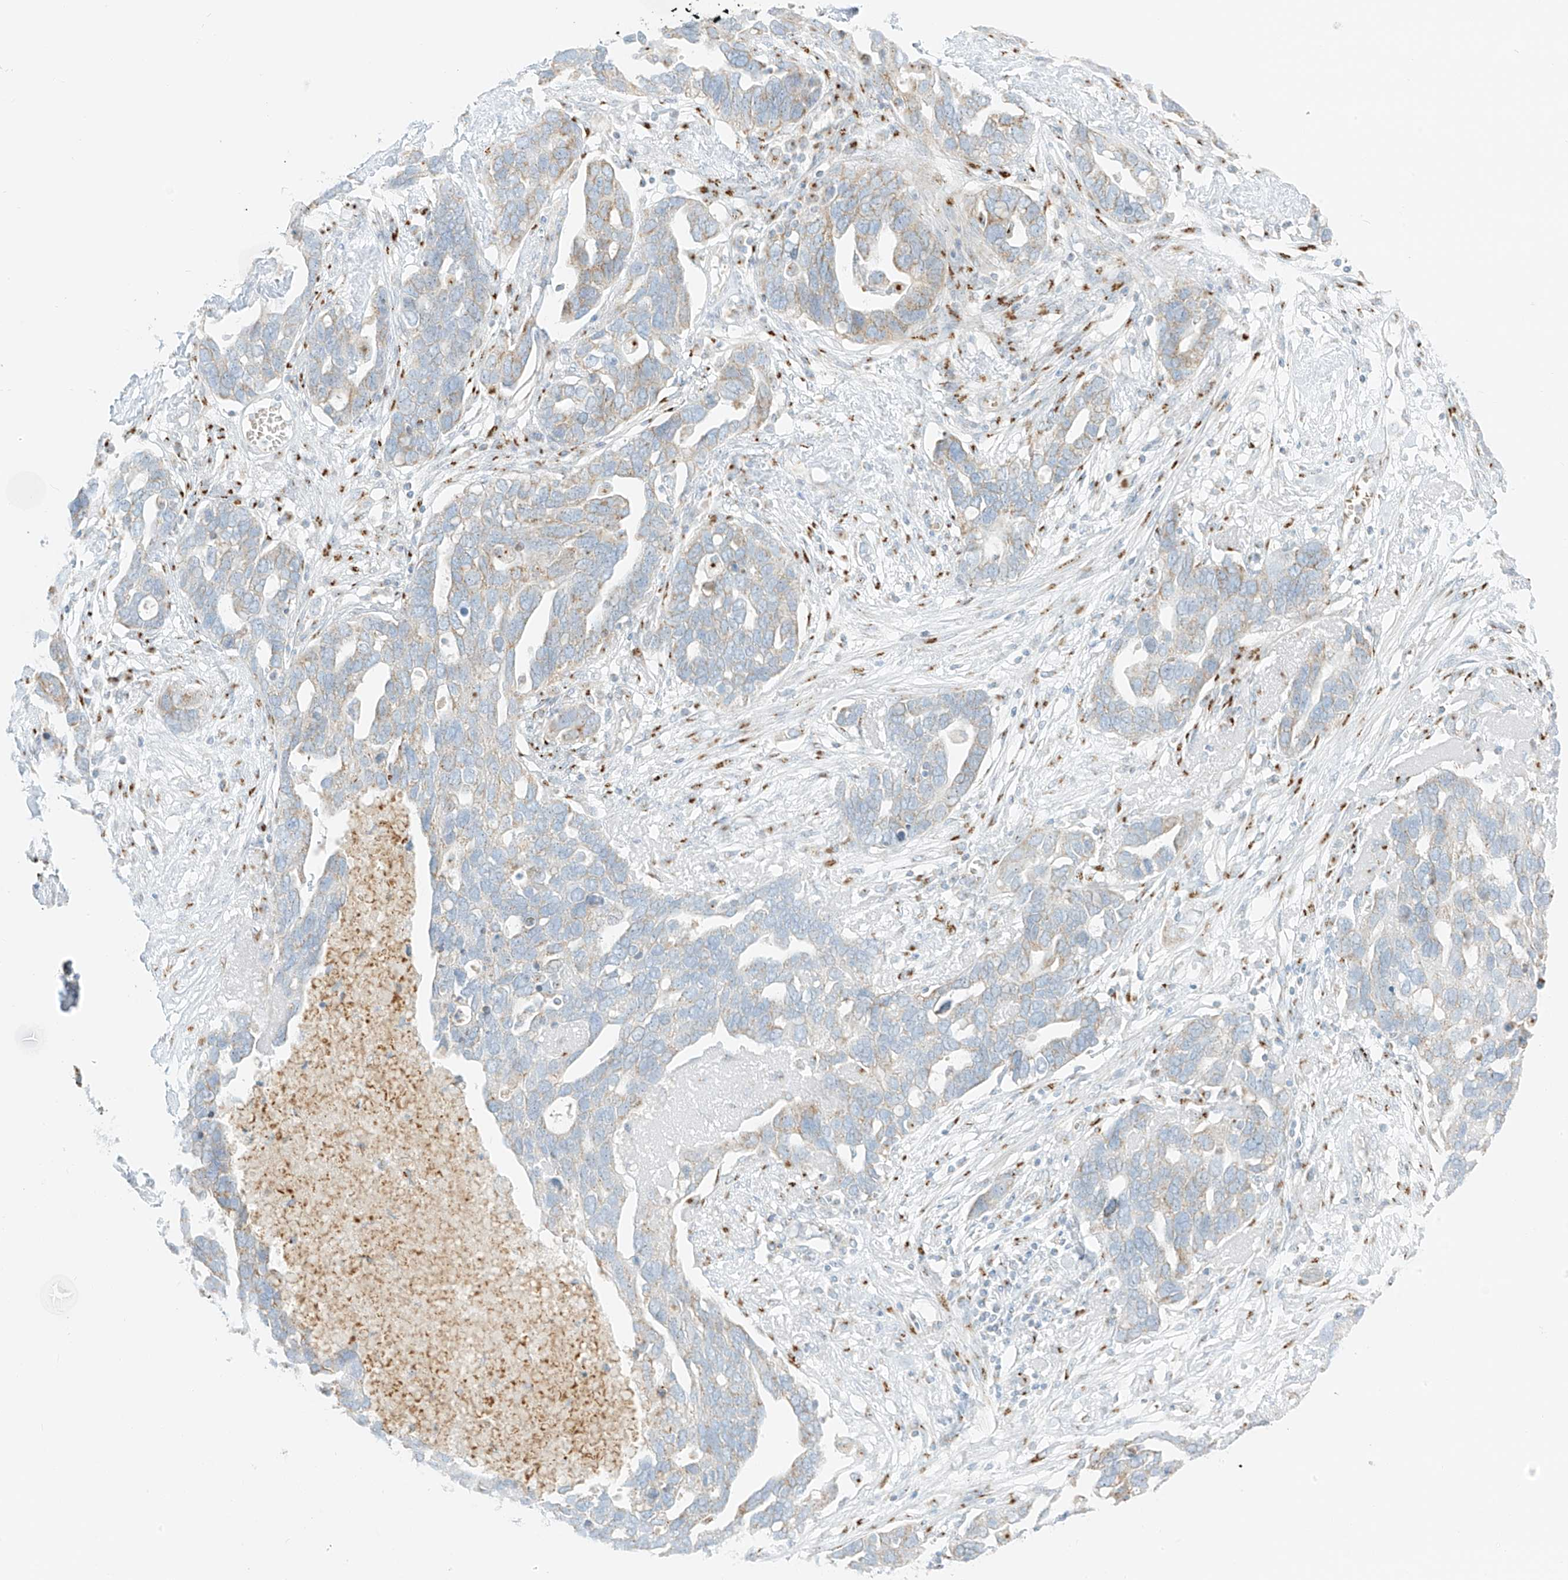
{"staining": {"intensity": "weak", "quantity": "25%-75%", "location": "cytoplasmic/membranous"}, "tissue": "ovarian cancer", "cell_type": "Tumor cells", "image_type": "cancer", "snomed": [{"axis": "morphology", "description": "Cystadenocarcinoma, serous, NOS"}, {"axis": "topography", "description": "Ovary"}], "caption": "Protein expression analysis of serous cystadenocarcinoma (ovarian) exhibits weak cytoplasmic/membranous expression in approximately 25%-75% of tumor cells.", "gene": "TMEM87B", "patient": {"sex": "female", "age": 54}}